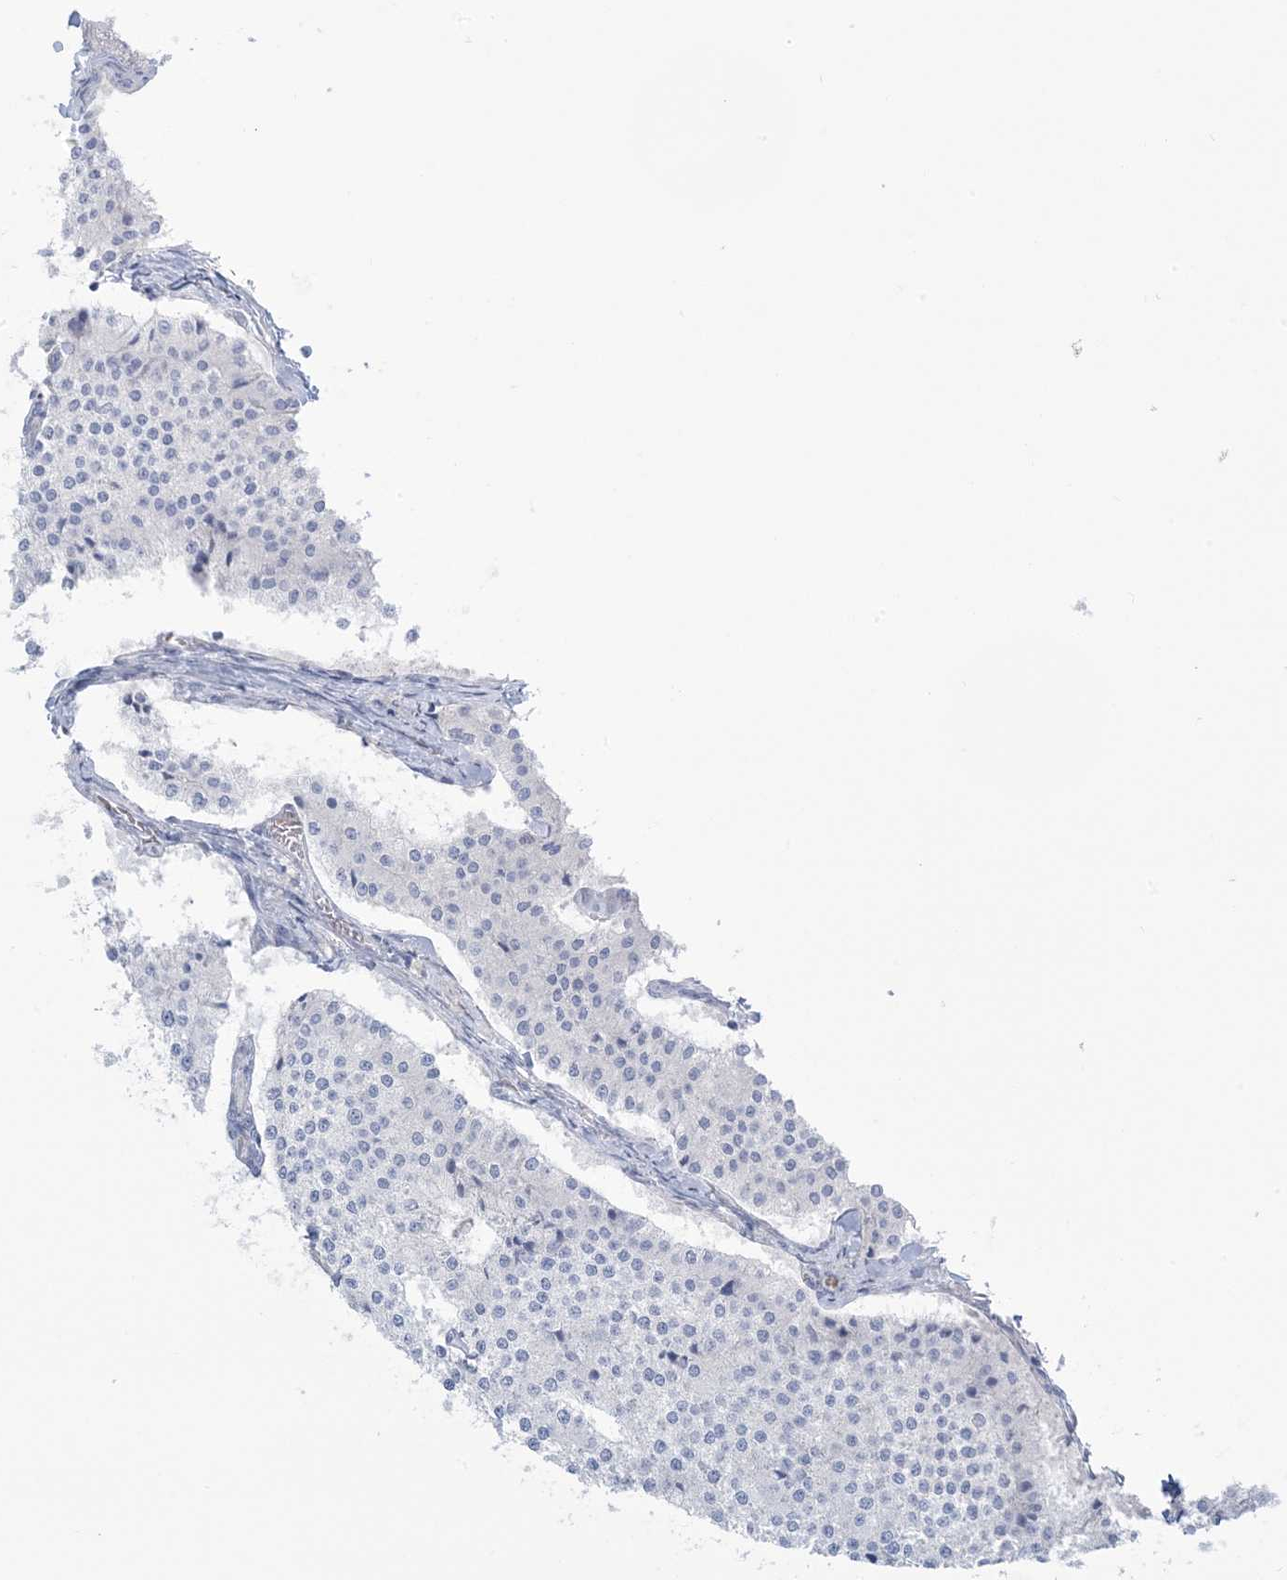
{"staining": {"intensity": "negative", "quantity": "none", "location": "none"}, "tissue": "carcinoid", "cell_type": "Tumor cells", "image_type": "cancer", "snomed": [{"axis": "morphology", "description": "Carcinoid, malignant, NOS"}, {"axis": "topography", "description": "Colon"}], "caption": "A high-resolution image shows IHC staining of carcinoid, which demonstrates no significant positivity in tumor cells.", "gene": "AGXT", "patient": {"sex": "female", "age": 52}}